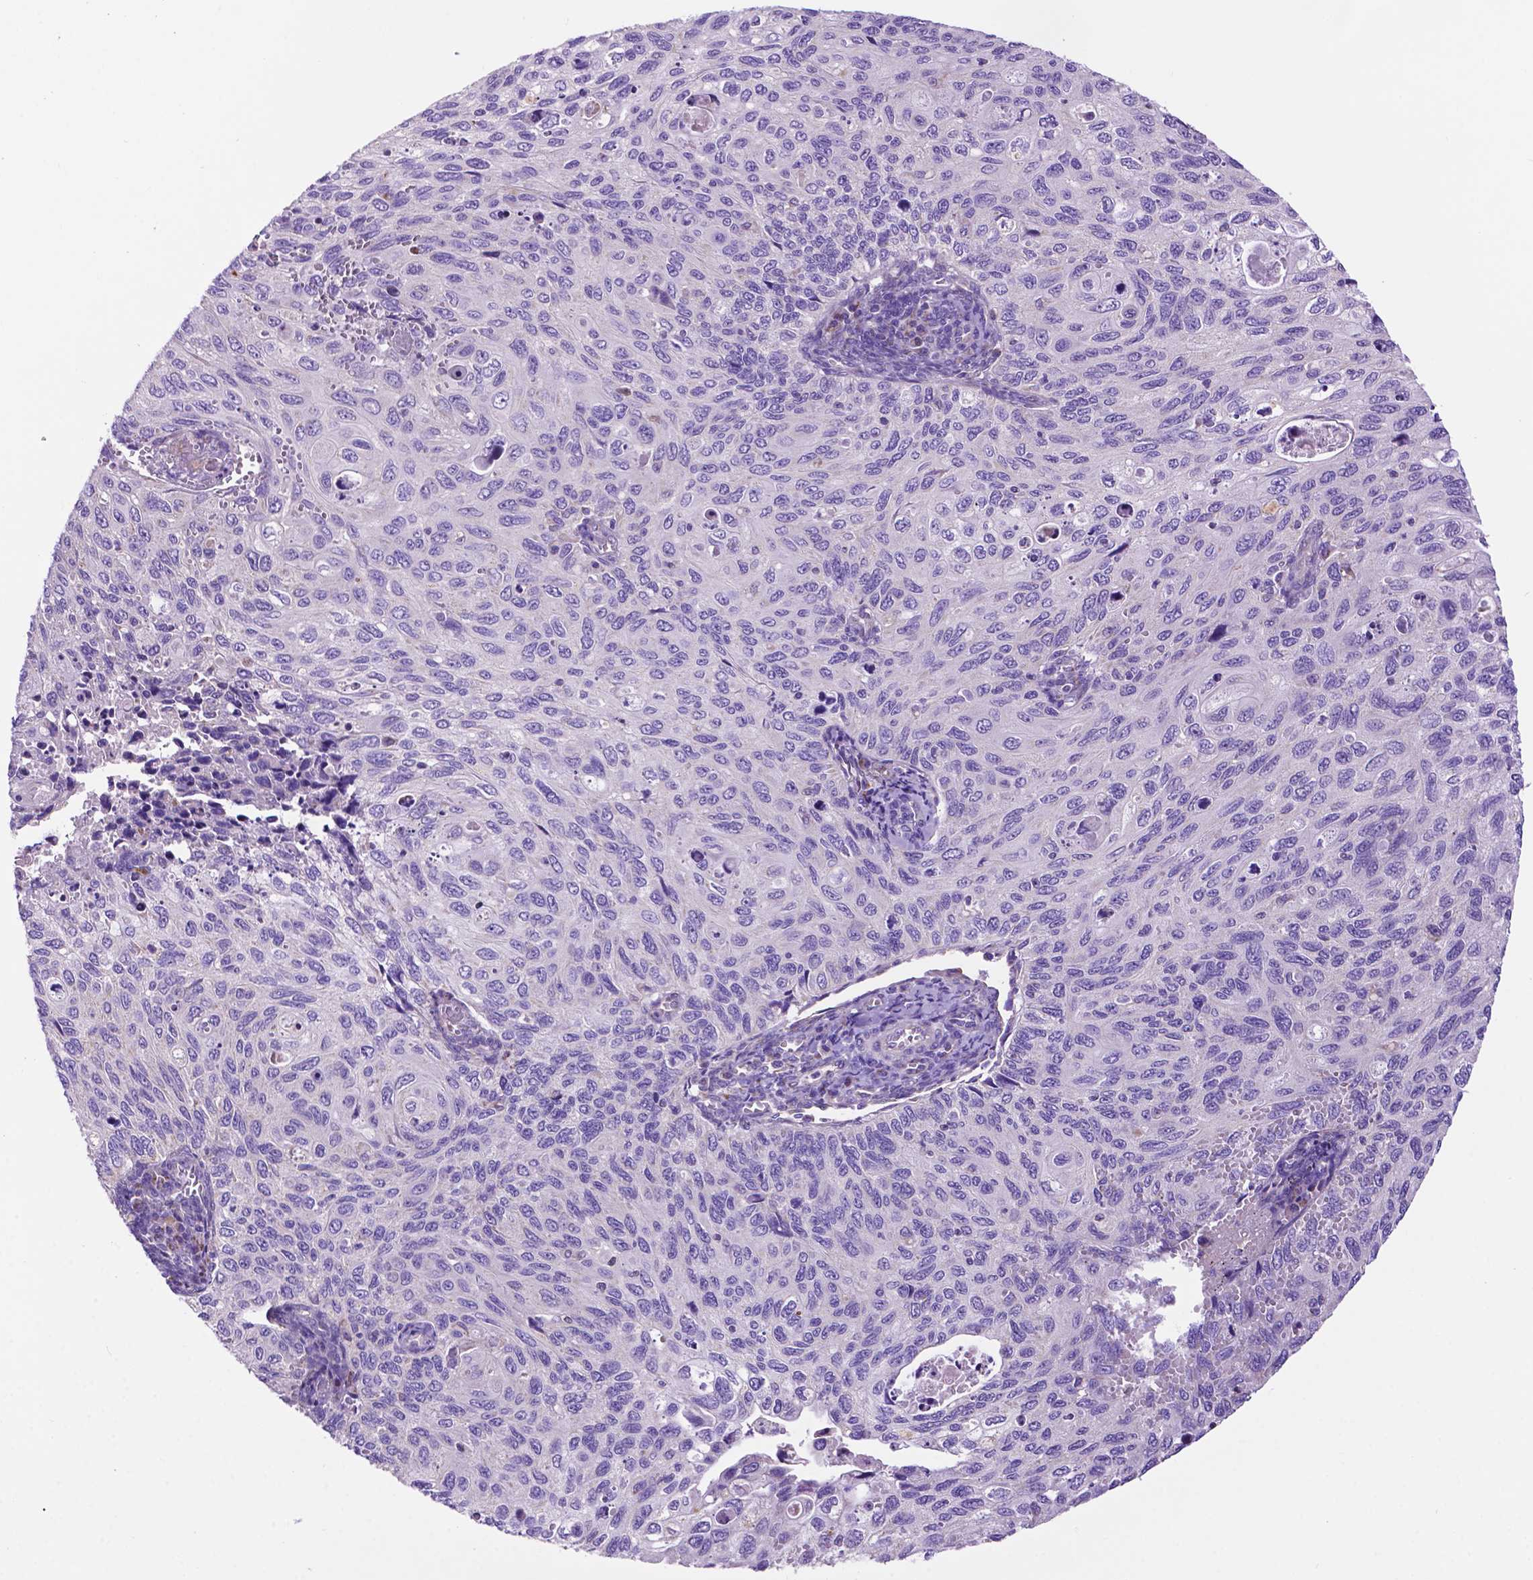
{"staining": {"intensity": "negative", "quantity": "none", "location": "none"}, "tissue": "cervical cancer", "cell_type": "Tumor cells", "image_type": "cancer", "snomed": [{"axis": "morphology", "description": "Squamous cell carcinoma, NOS"}, {"axis": "topography", "description": "Cervix"}], "caption": "The photomicrograph exhibits no significant staining in tumor cells of cervical squamous cell carcinoma.", "gene": "PHYHIP", "patient": {"sex": "female", "age": 70}}